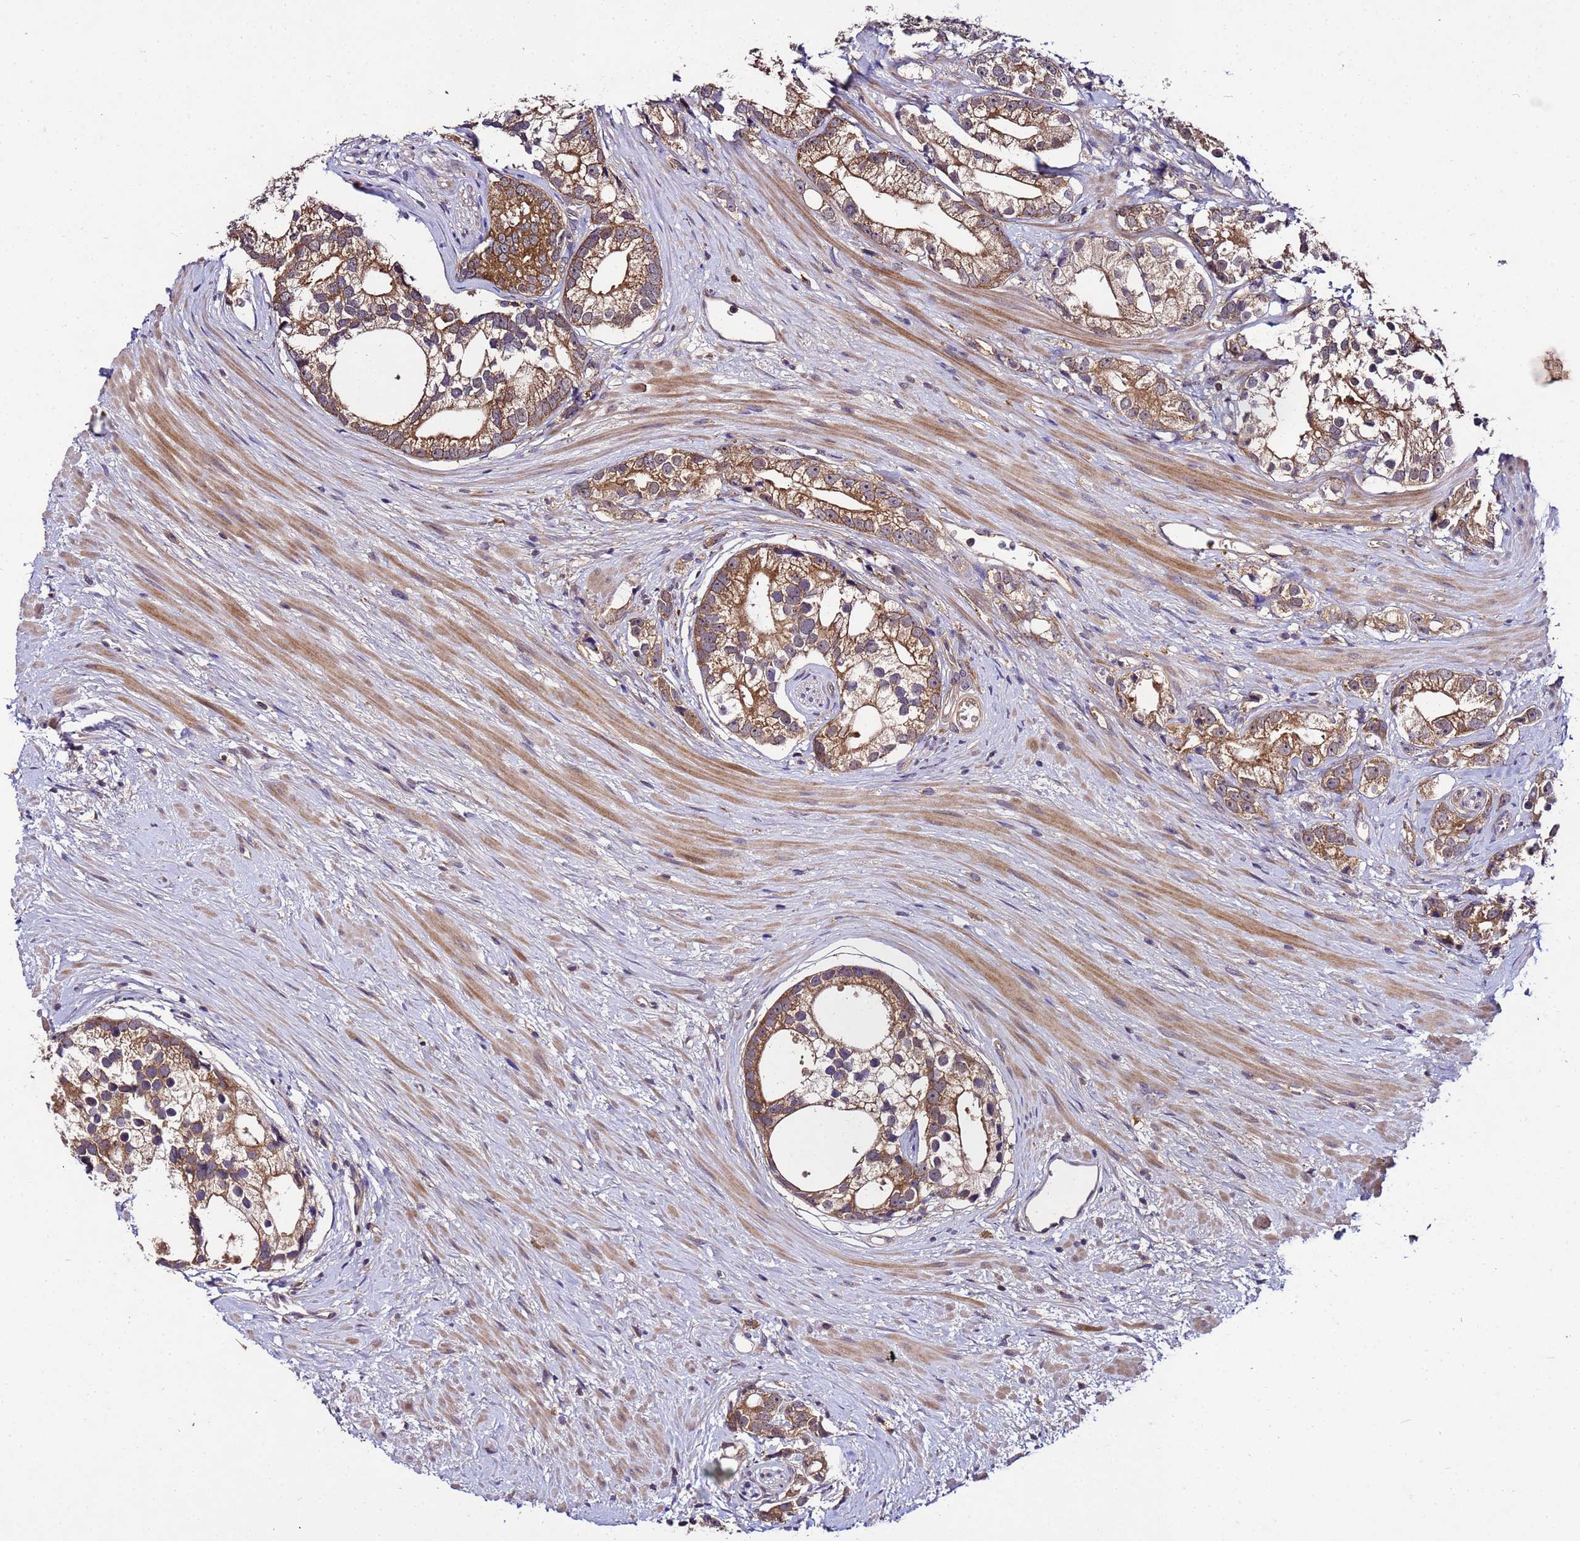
{"staining": {"intensity": "moderate", "quantity": ">75%", "location": "cytoplasmic/membranous"}, "tissue": "prostate cancer", "cell_type": "Tumor cells", "image_type": "cancer", "snomed": [{"axis": "morphology", "description": "Adenocarcinoma, High grade"}, {"axis": "topography", "description": "Prostate"}], "caption": "Immunohistochemistry histopathology image of neoplastic tissue: prostate cancer stained using immunohistochemistry (IHC) shows medium levels of moderate protein expression localized specifically in the cytoplasmic/membranous of tumor cells, appearing as a cytoplasmic/membranous brown color.", "gene": "GSPT2", "patient": {"sex": "male", "age": 75}}